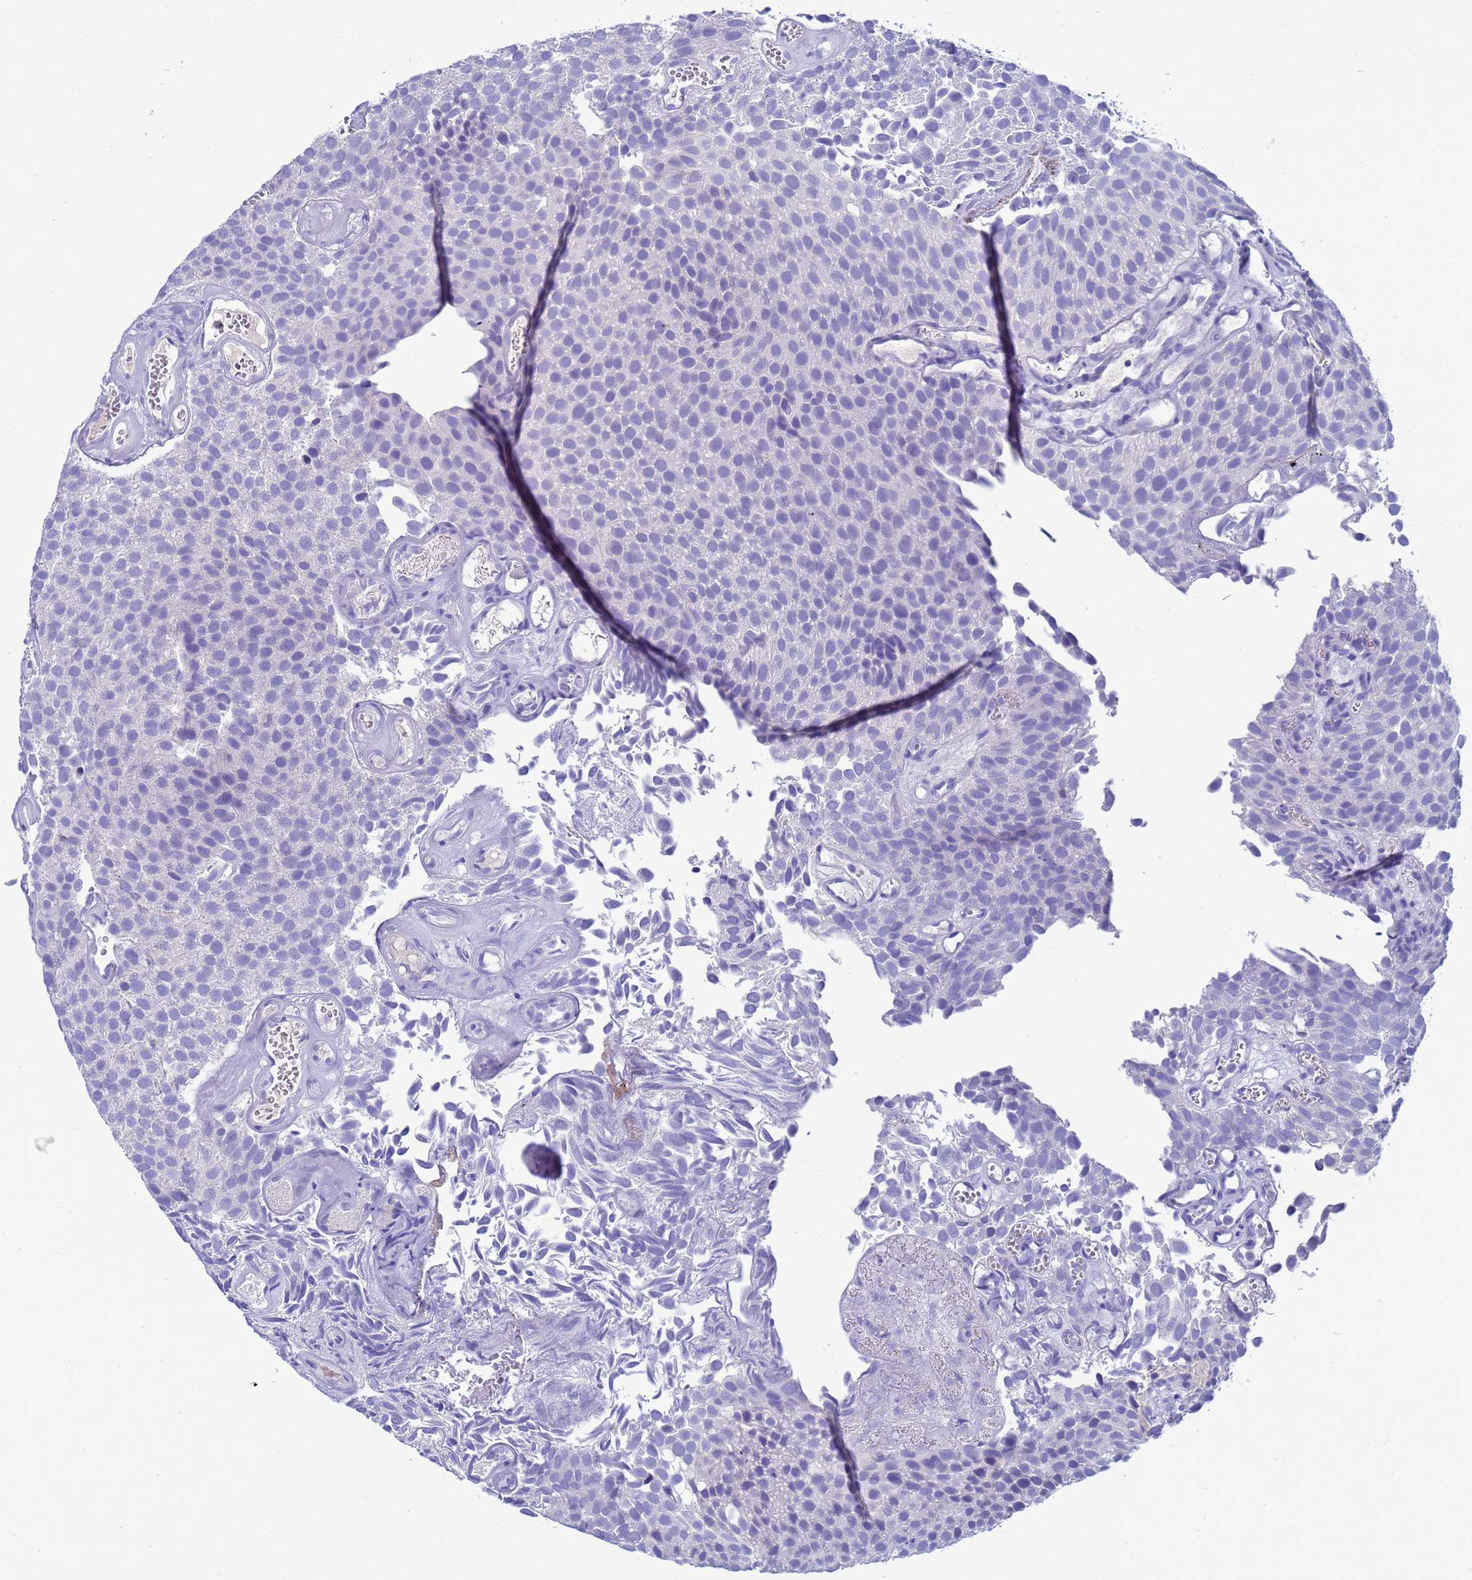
{"staining": {"intensity": "negative", "quantity": "none", "location": "none"}, "tissue": "urothelial cancer", "cell_type": "Tumor cells", "image_type": "cancer", "snomed": [{"axis": "morphology", "description": "Urothelial carcinoma, Low grade"}, {"axis": "topography", "description": "Urinary bladder"}], "caption": "Immunohistochemistry micrograph of neoplastic tissue: human low-grade urothelial carcinoma stained with DAB (3,3'-diaminobenzidine) exhibits no significant protein staining in tumor cells. (IHC, brightfield microscopy, high magnification).", "gene": "SYCN", "patient": {"sex": "male", "age": 89}}